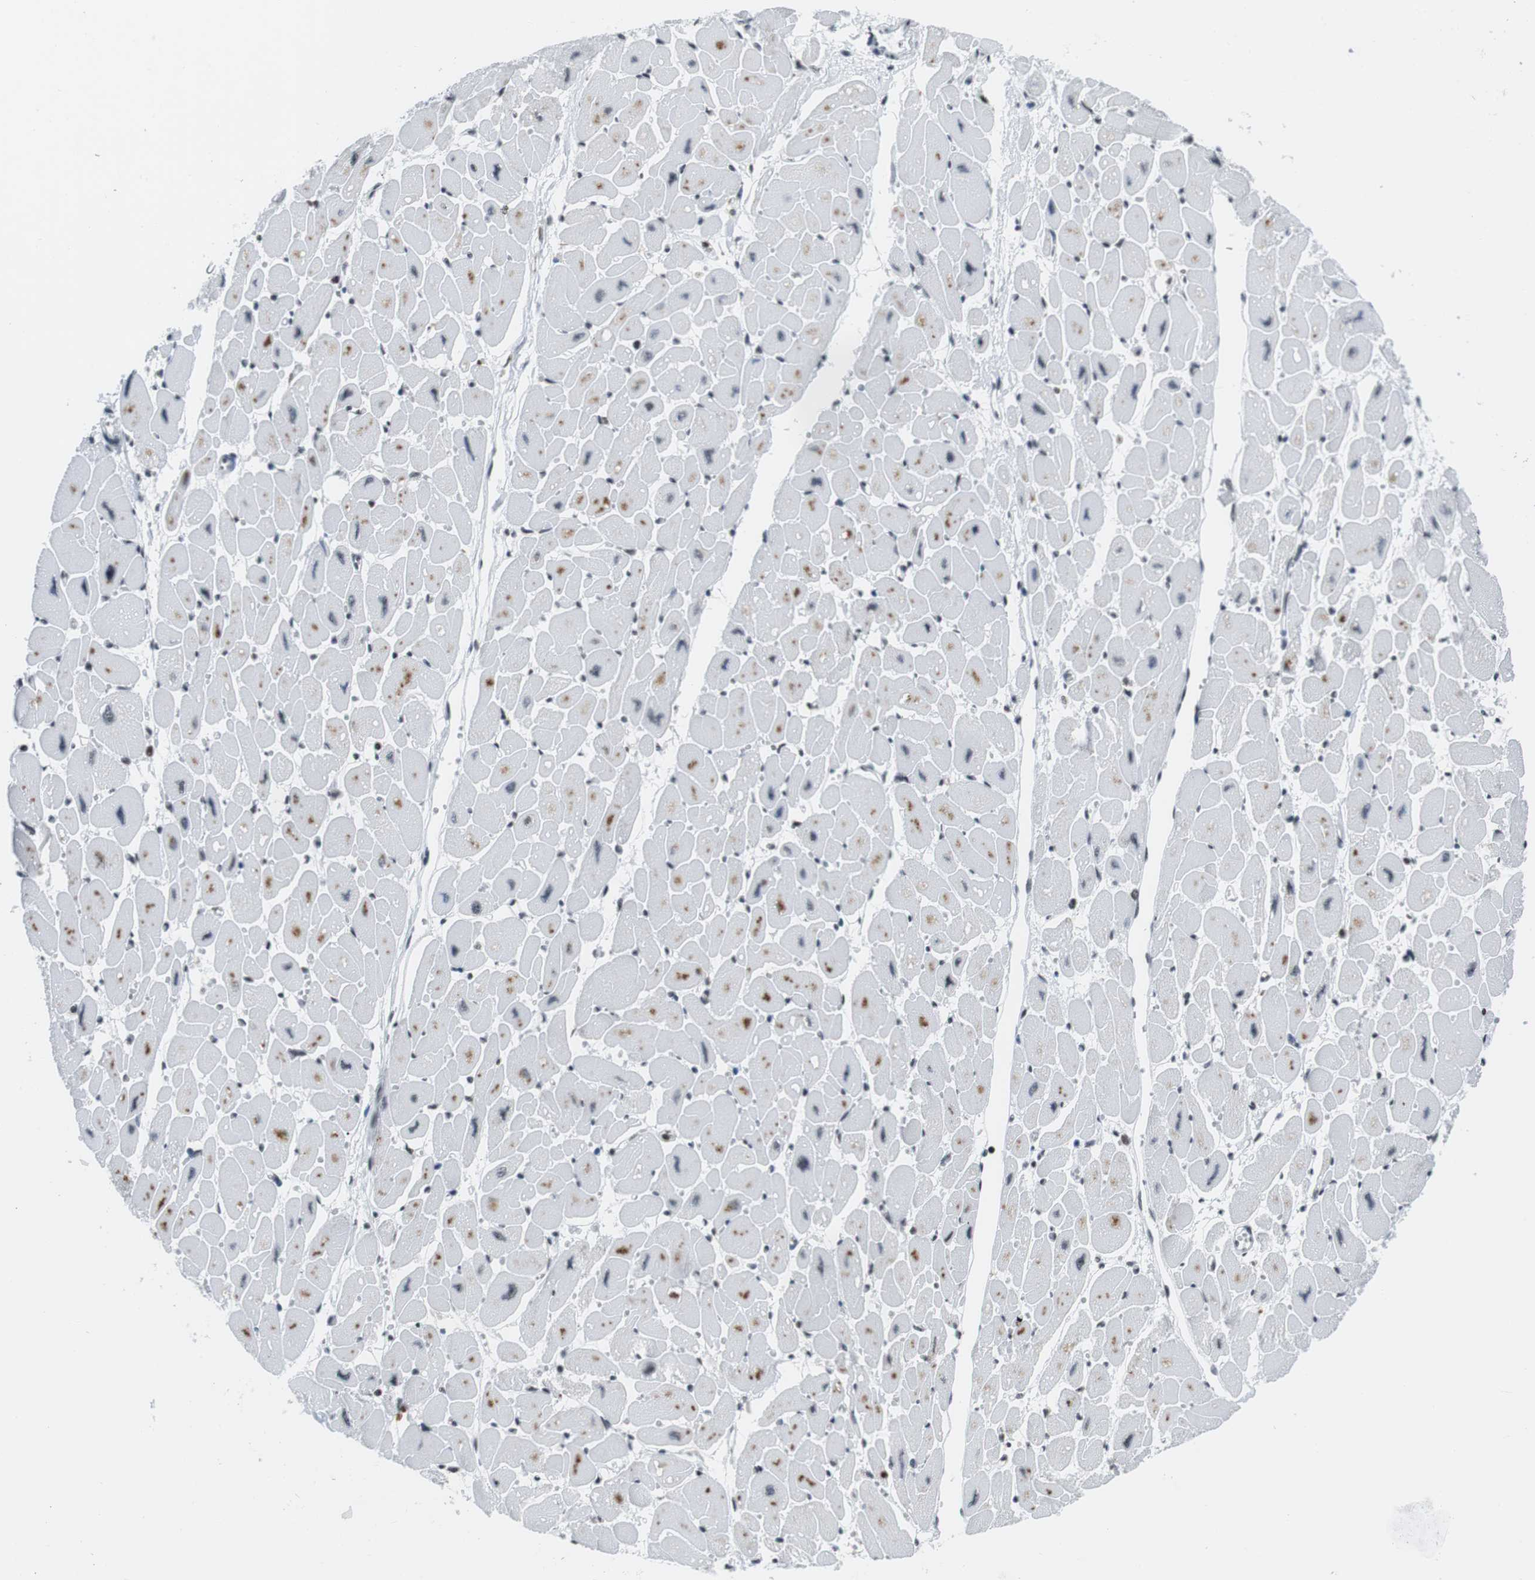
{"staining": {"intensity": "weak", "quantity": "<25%", "location": "nuclear"}, "tissue": "heart muscle", "cell_type": "Cardiomyocytes", "image_type": "normal", "snomed": [{"axis": "morphology", "description": "Normal tissue, NOS"}, {"axis": "topography", "description": "Heart"}], "caption": "Micrograph shows no protein expression in cardiomyocytes of benign heart muscle.", "gene": "E2F2", "patient": {"sex": "female", "age": 54}}